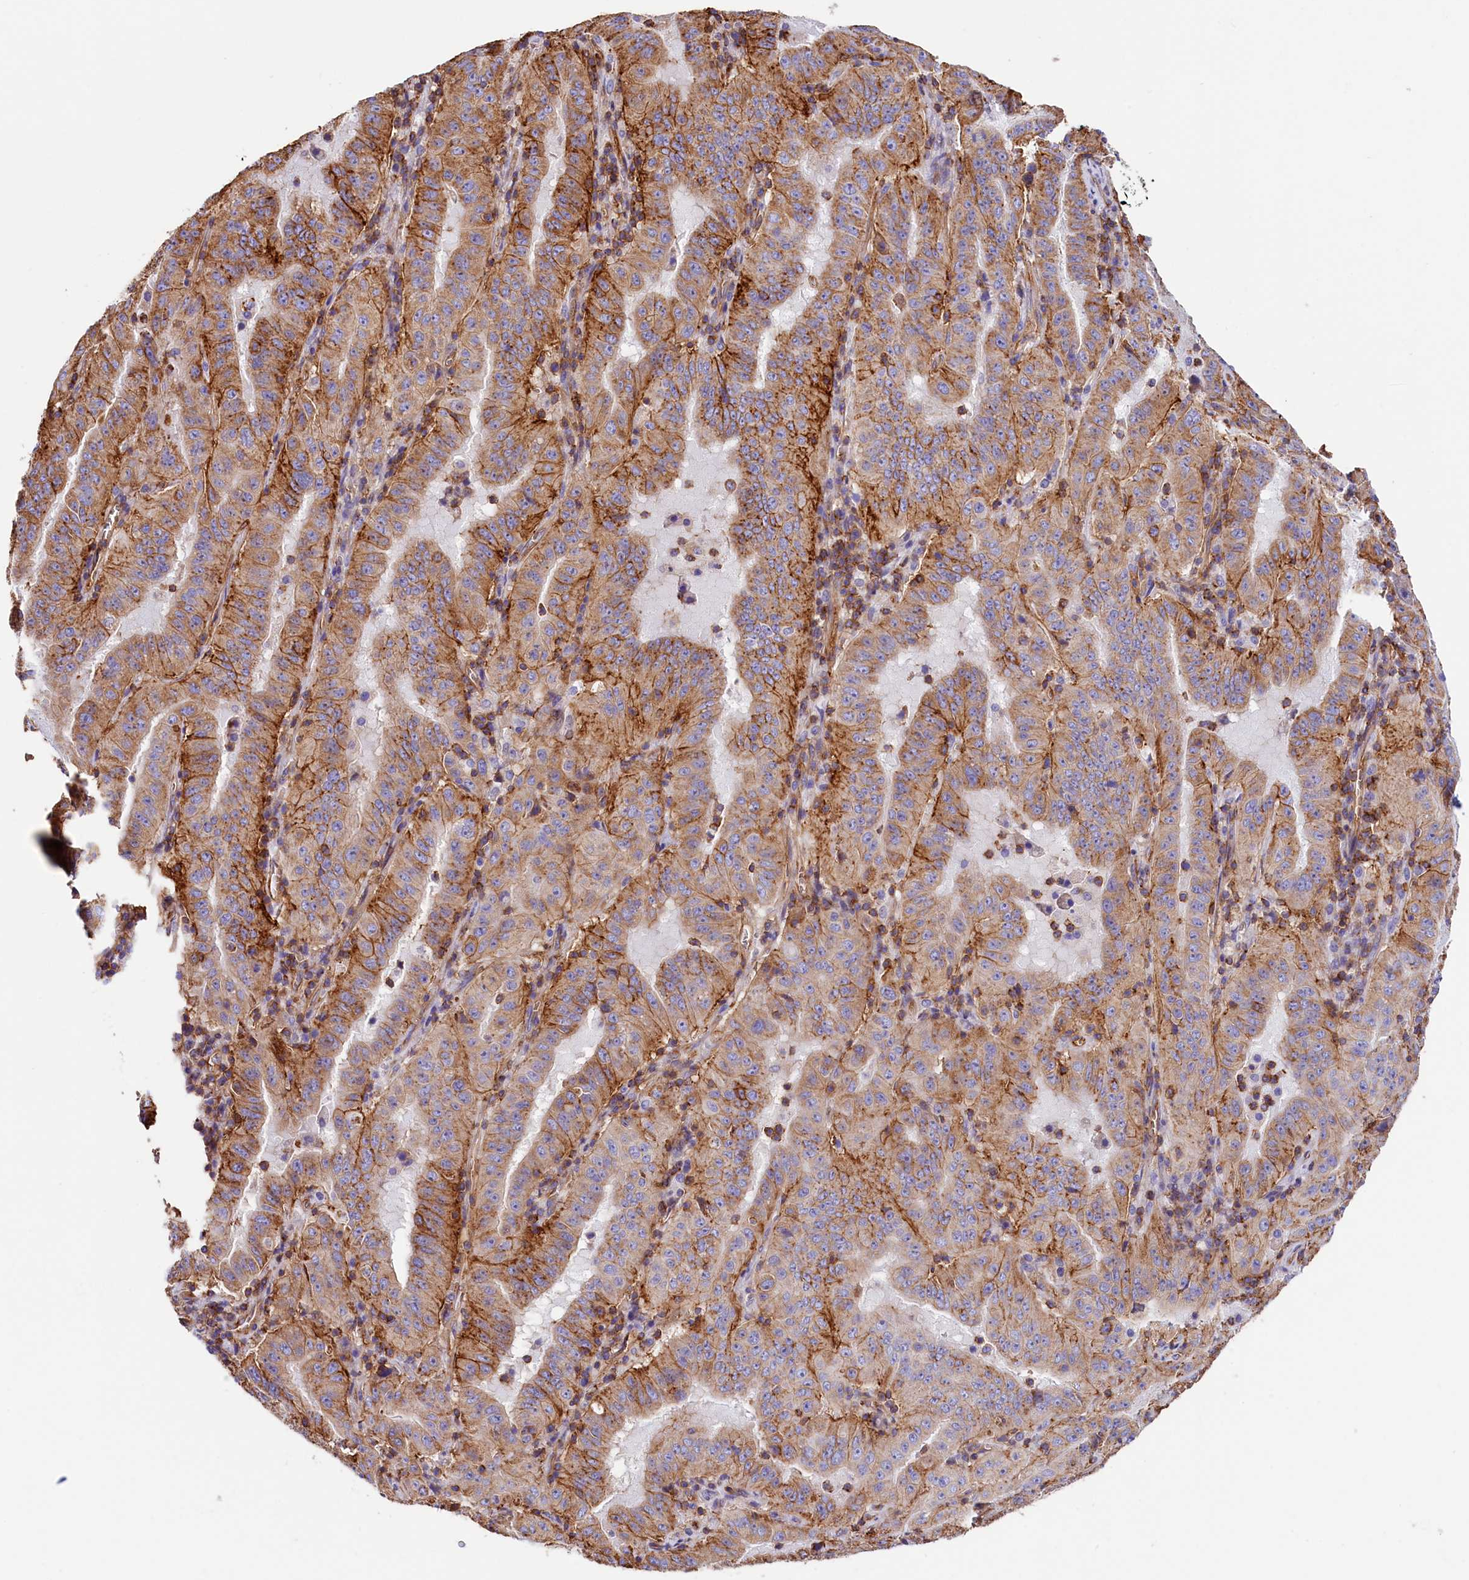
{"staining": {"intensity": "moderate", "quantity": ">75%", "location": "cytoplasmic/membranous"}, "tissue": "pancreatic cancer", "cell_type": "Tumor cells", "image_type": "cancer", "snomed": [{"axis": "morphology", "description": "Adenocarcinoma, NOS"}, {"axis": "topography", "description": "Pancreas"}], "caption": "Immunohistochemical staining of human pancreatic adenocarcinoma demonstrates medium levels of moderate cytoplasmic/membranous protein expression in approximately >75% of tumor cells. The protein of interest is stained brown, and the nuclei are stained in blue (DAB (3,3'-diaminobenzidine) IHC with brightfield microscopy, high magnification).", "gene": "ATP2B4", "patient": {"sex": "male", "age": 63}}